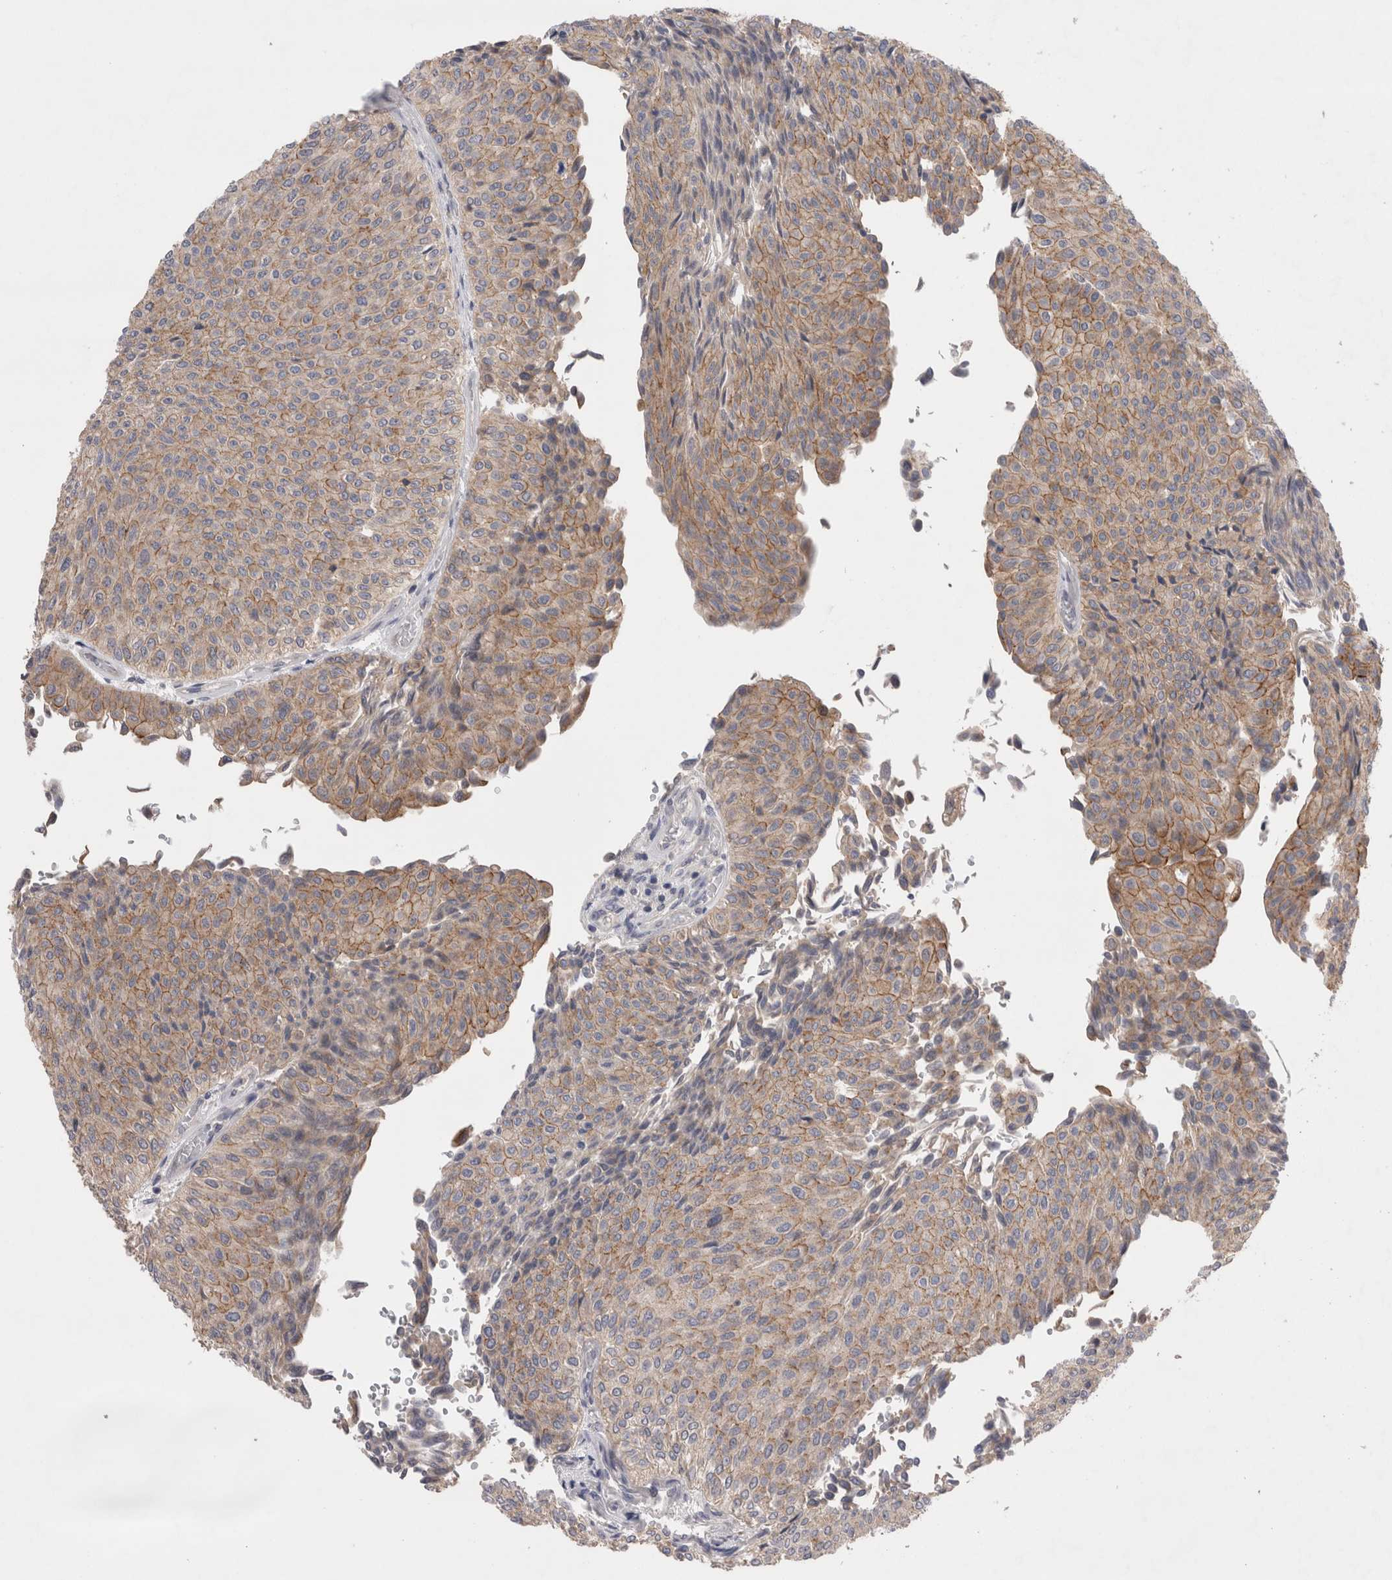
{"staining": {"intensity": "moderate", "quantity": ">75%", "location": "cytoplasmic/membranous"}, "tissue": "urothelial cancer", "cell_type": "Tumor cells", "image_type": "cancer", "snomed": [{"axis": "morphology", "description": "Urothelial carcinoma, Low grade"}, {"axis": "topography", "description": "Urinary bladder"}], "caption": "Immunohistochemistry (IHC) of low-grade urothelial carcinoma exhibits medium levels of moderate cytoplasmic/membranous staining in approximately >75% of tumor cells.", "gene": "OTOR", "patient": {"sex": "male", "age": 78}}